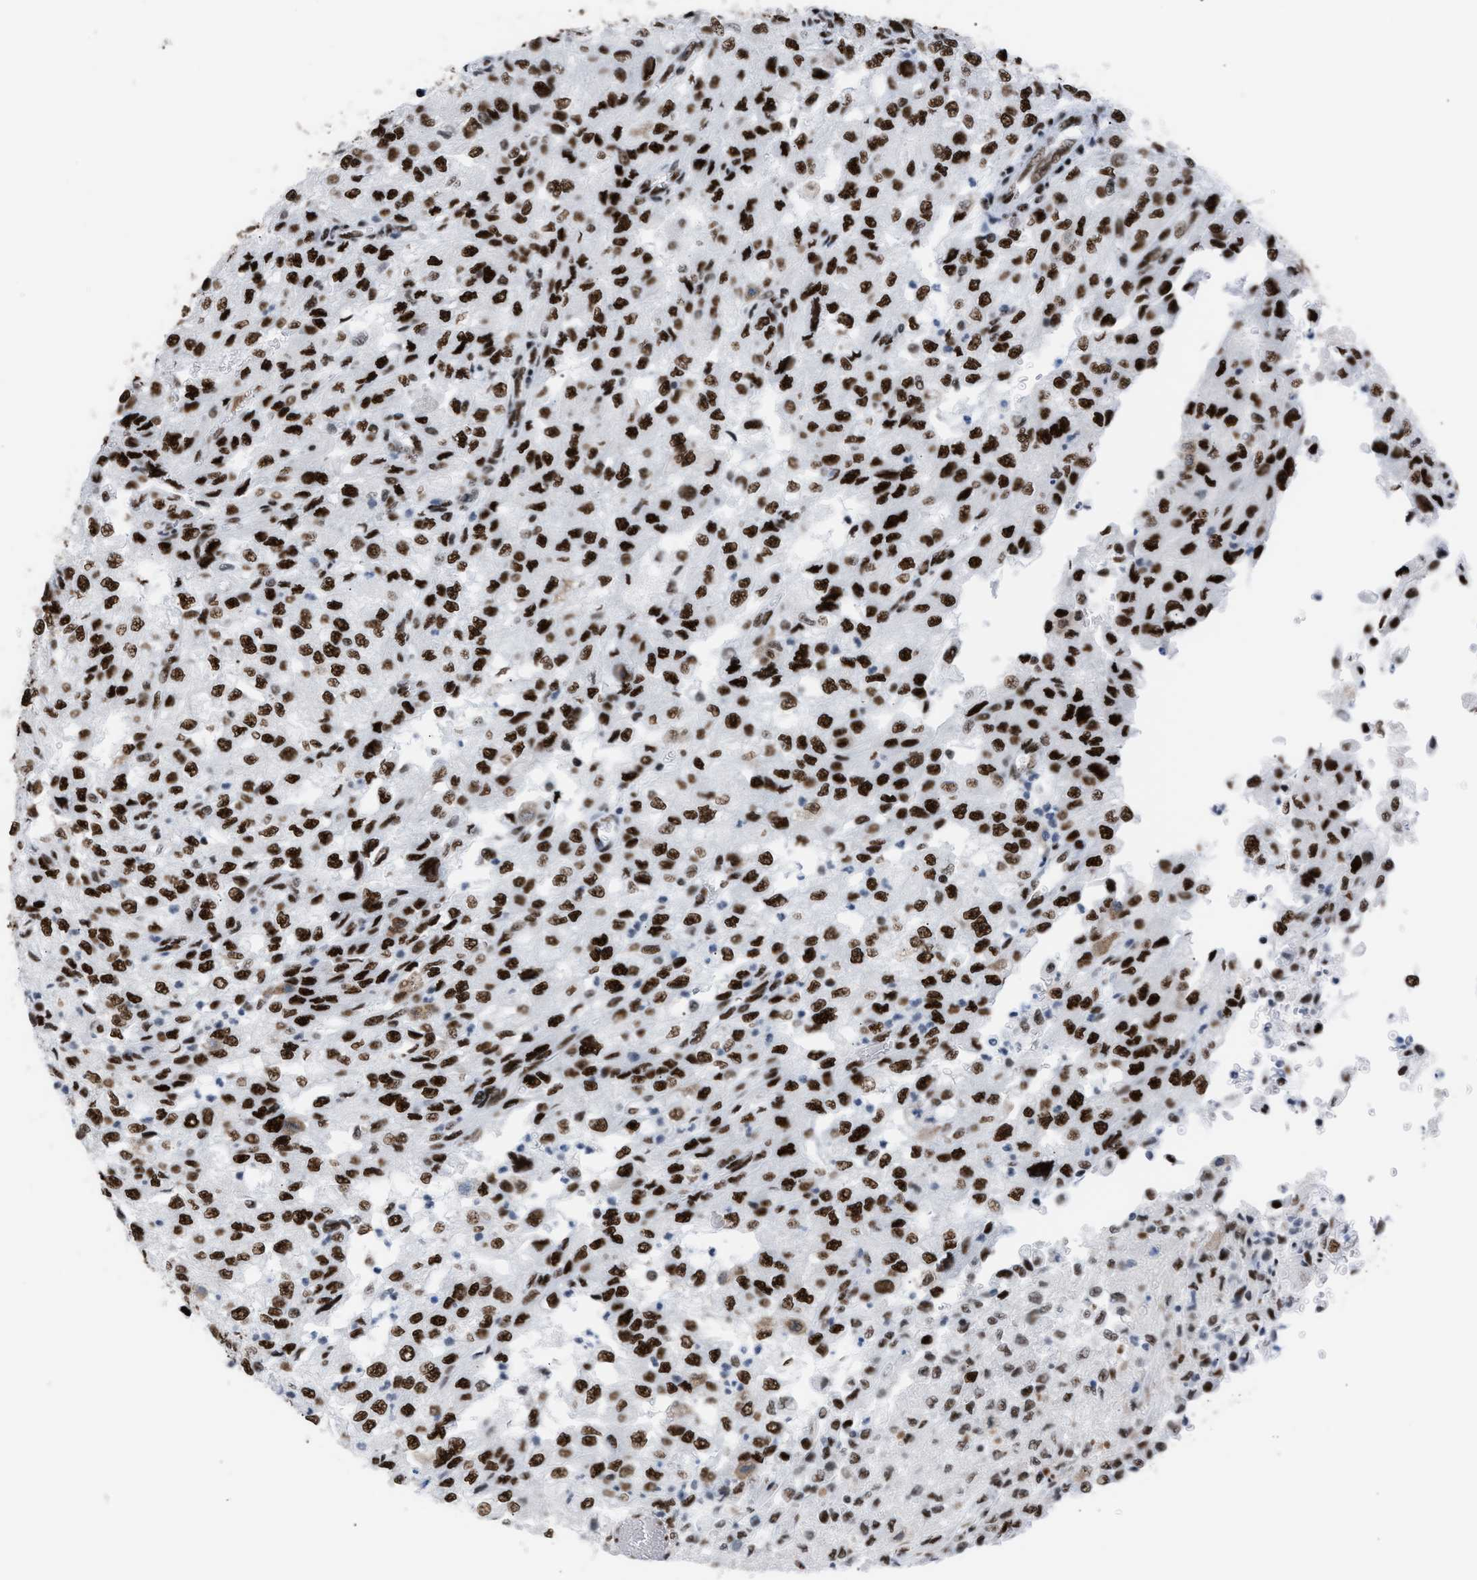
{"staining": {"intensity": "strong", "quantity": ">75%", "location": "nuclear"}, "tissue": "renal cancer", "cell_type": "Tumor cells", "image_type": "cancer", "snomed": [{"axis": "morphology", "description": "Adenocarcinoma, NOS"}, {"axis": "topography", "description": "Kidney"}], "caption": "Immunohistochemistry image of neoplastic tissue: adenocarcinoma (renal) stained using immunohistochemistry displays high levels of strong protein expression localized specifically in the nuclear of tumor cells, appearing as a nuclear brown color.", "gene": "CCAR2", "patient": {"sex": "female", "age": 54}}